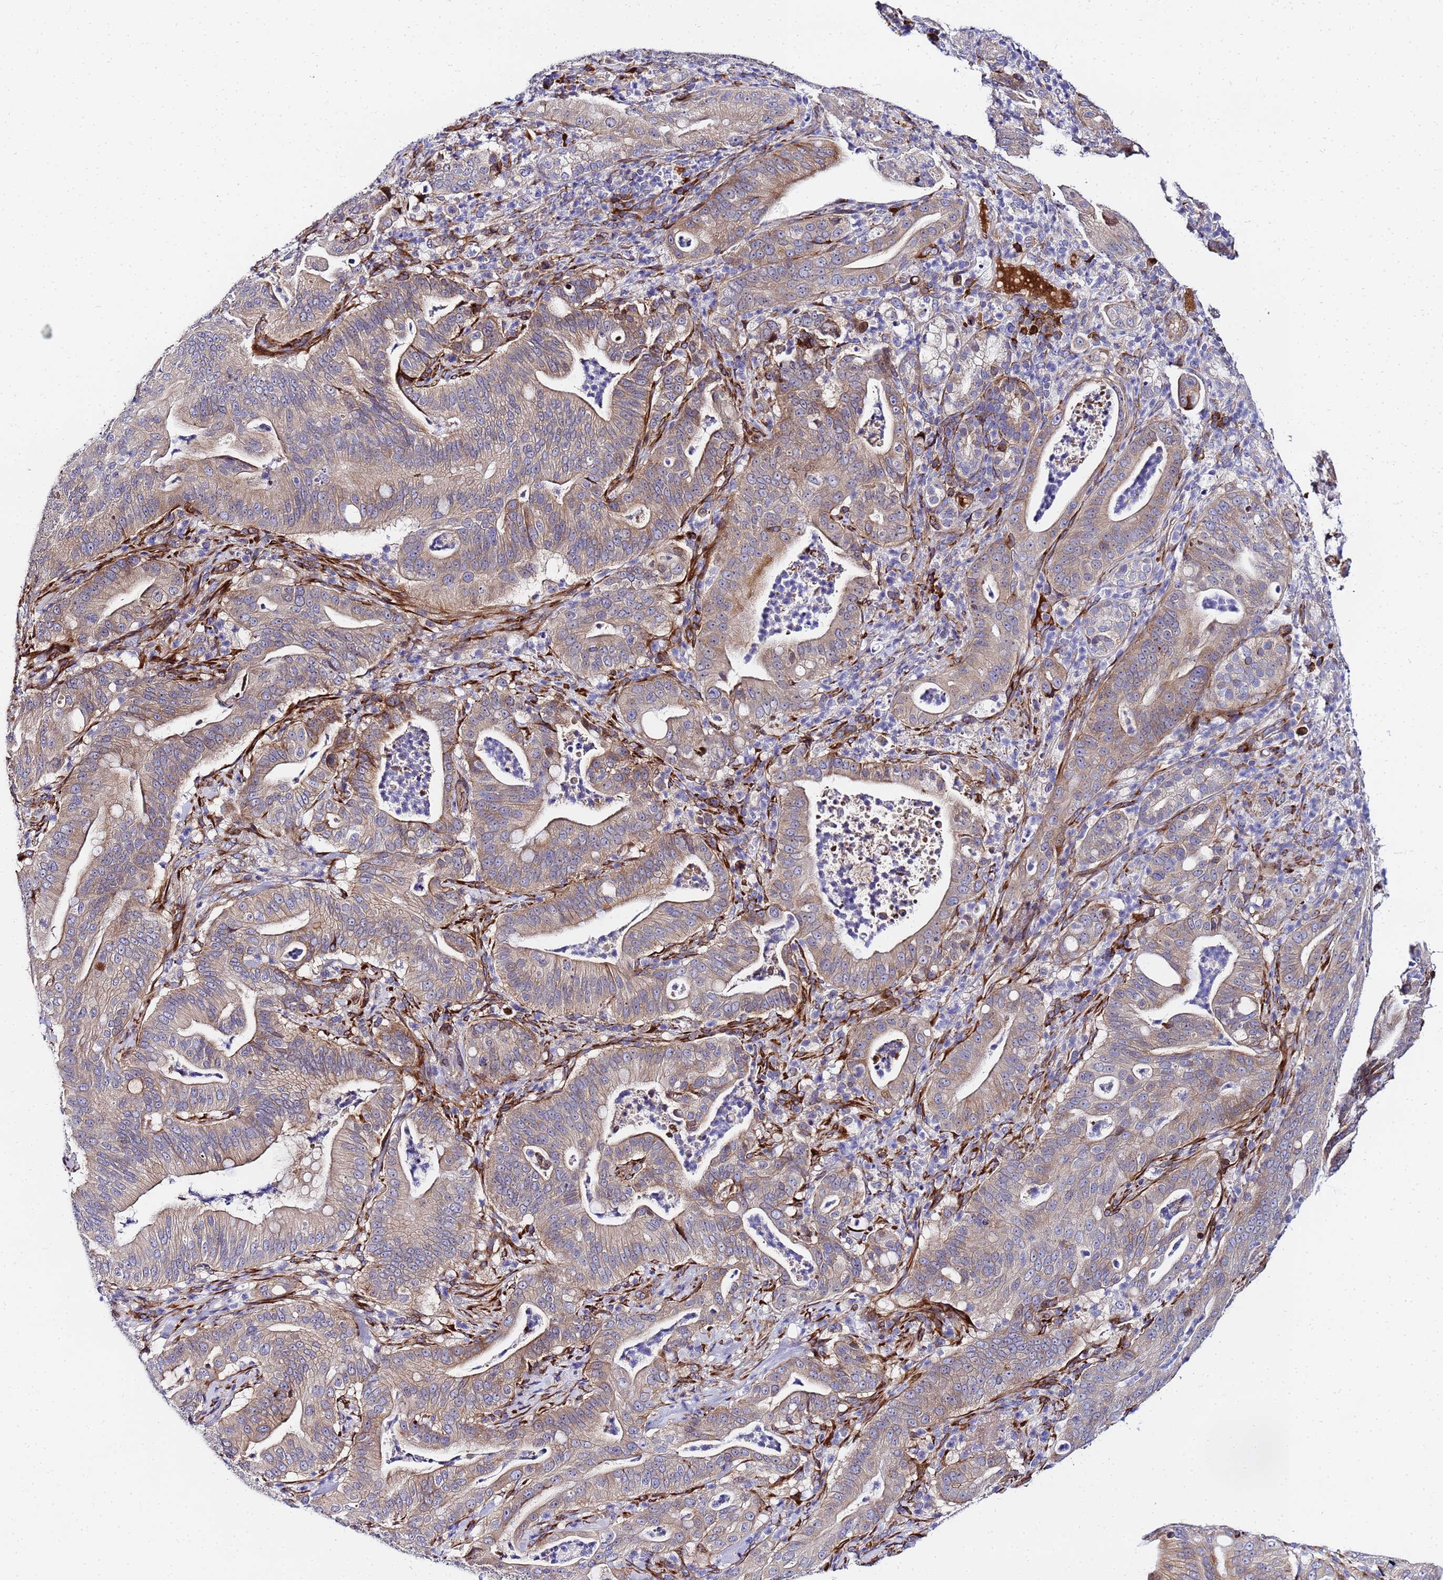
{"staining": {"intensity": "weak", "quantity": "25%-75%", "location": "cytoplasmic/membranous"}, "tissue": "pancreatic cancer", "cell_type": "Tumor cells", "image_type": "cancer", "snomed": [{"axis": "morphology", "description": "Adenocarcinoma, NOS"}, {"axis": "topography", "description": "Pancreas"}], "caption": "The photomicrograph shows immunohistochemical staining of pancreatic adenocarcinoma. There is weak cytoplasmic/membranous staining is appreciated in approximately 25%-75% of tumor cells. The staining is performed using DAB brown chromogen to label protein expression. The nuclei are counter-stained blue using hematoxylin.", "gene": "POM121", "patient": {"sex": "male", "age": 71}}